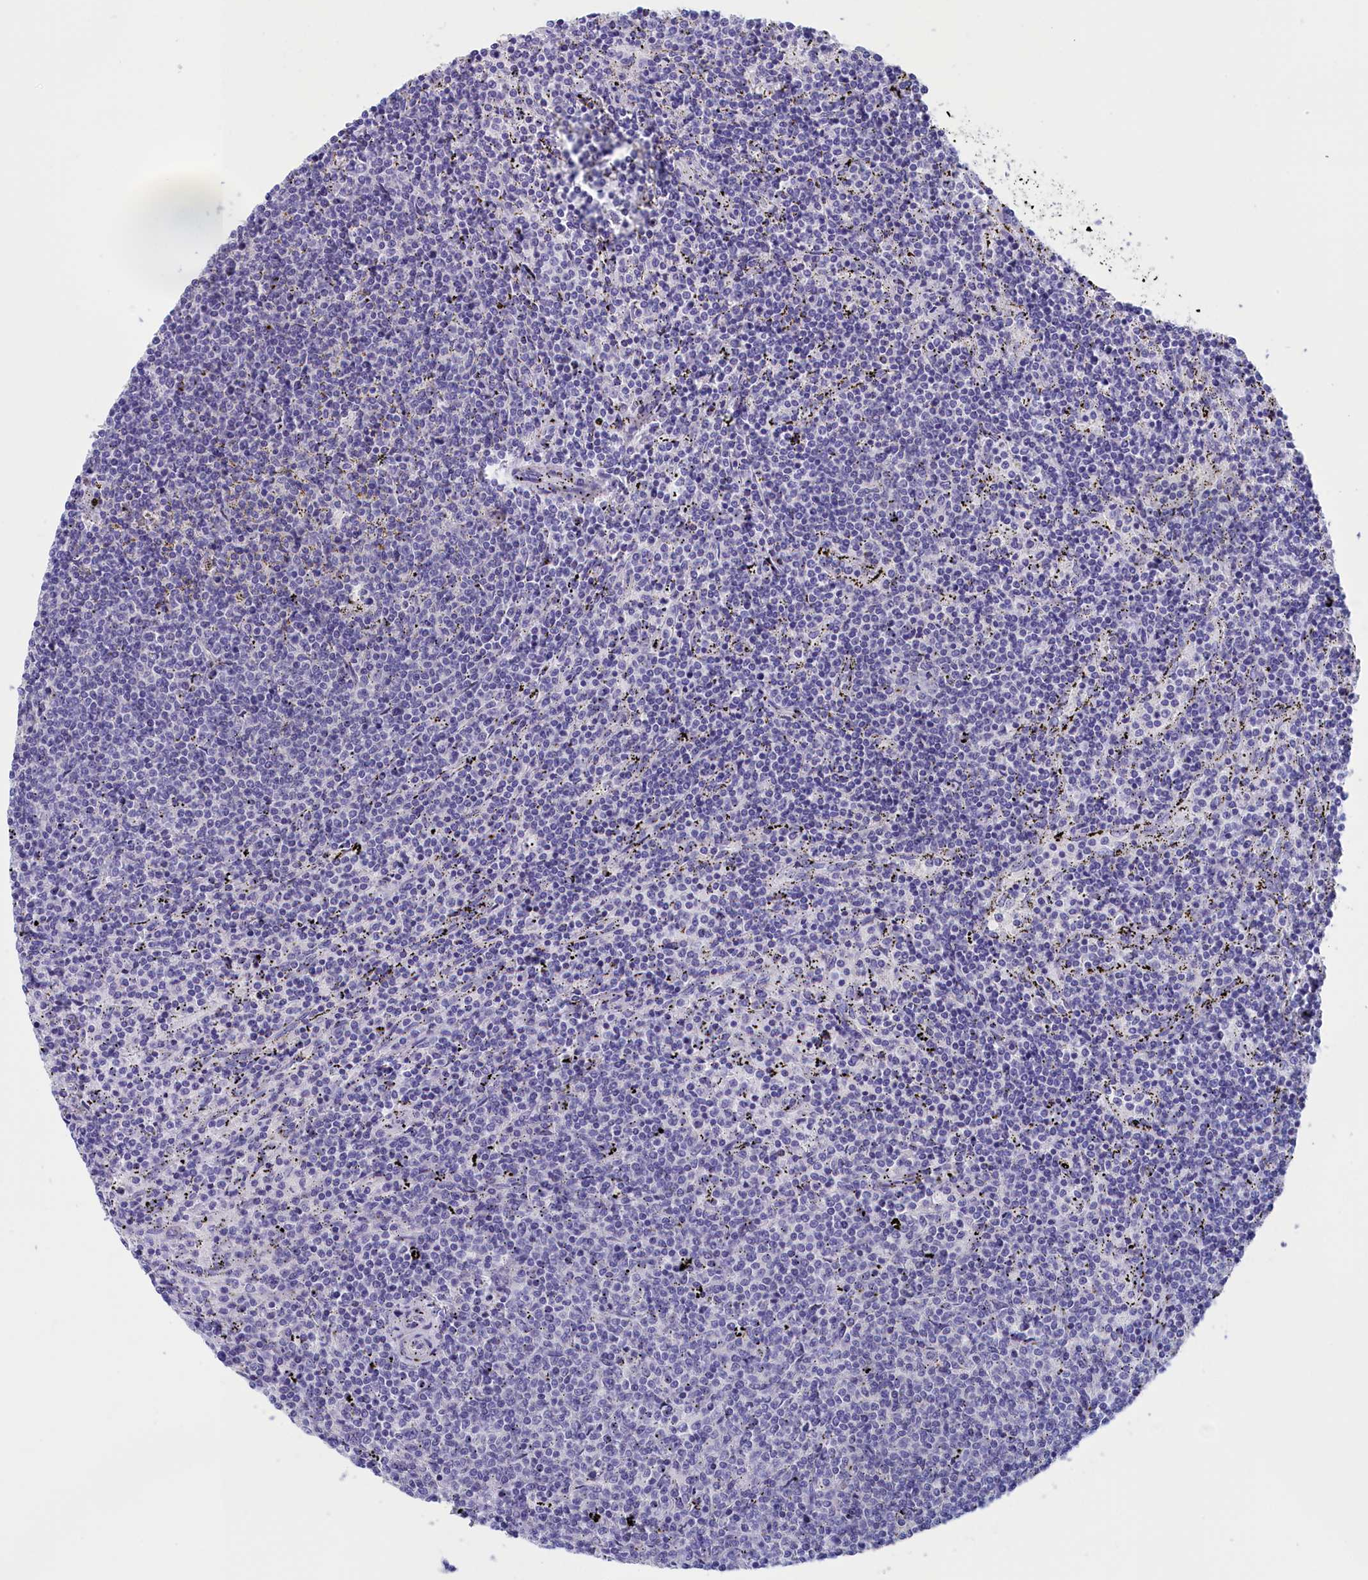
{"staining": {"intensity": "negative", "quantity": "none", "location": "none"}, "tissue": "lymphoma", "cell_type": "Tumor cells", "image_type": "cancer", "snomed": [{"axis": "morphology", "description": "Malignant lymphoma, non-Hodgkin's type, Low grade"}, {"axis": "topography", "description": "Spleen"}], "caption": "Lymphoma was stained to show a protein in brown. There is no significant positivity in tumor cells. The staining was performed using DAB to visualize the protein expression in brown, while the nuclei were stained in blue with hematoxylin (Magnification: 20x).", "gene": "ANKRD2", "patient": {"sex": "female", "age": 50}}